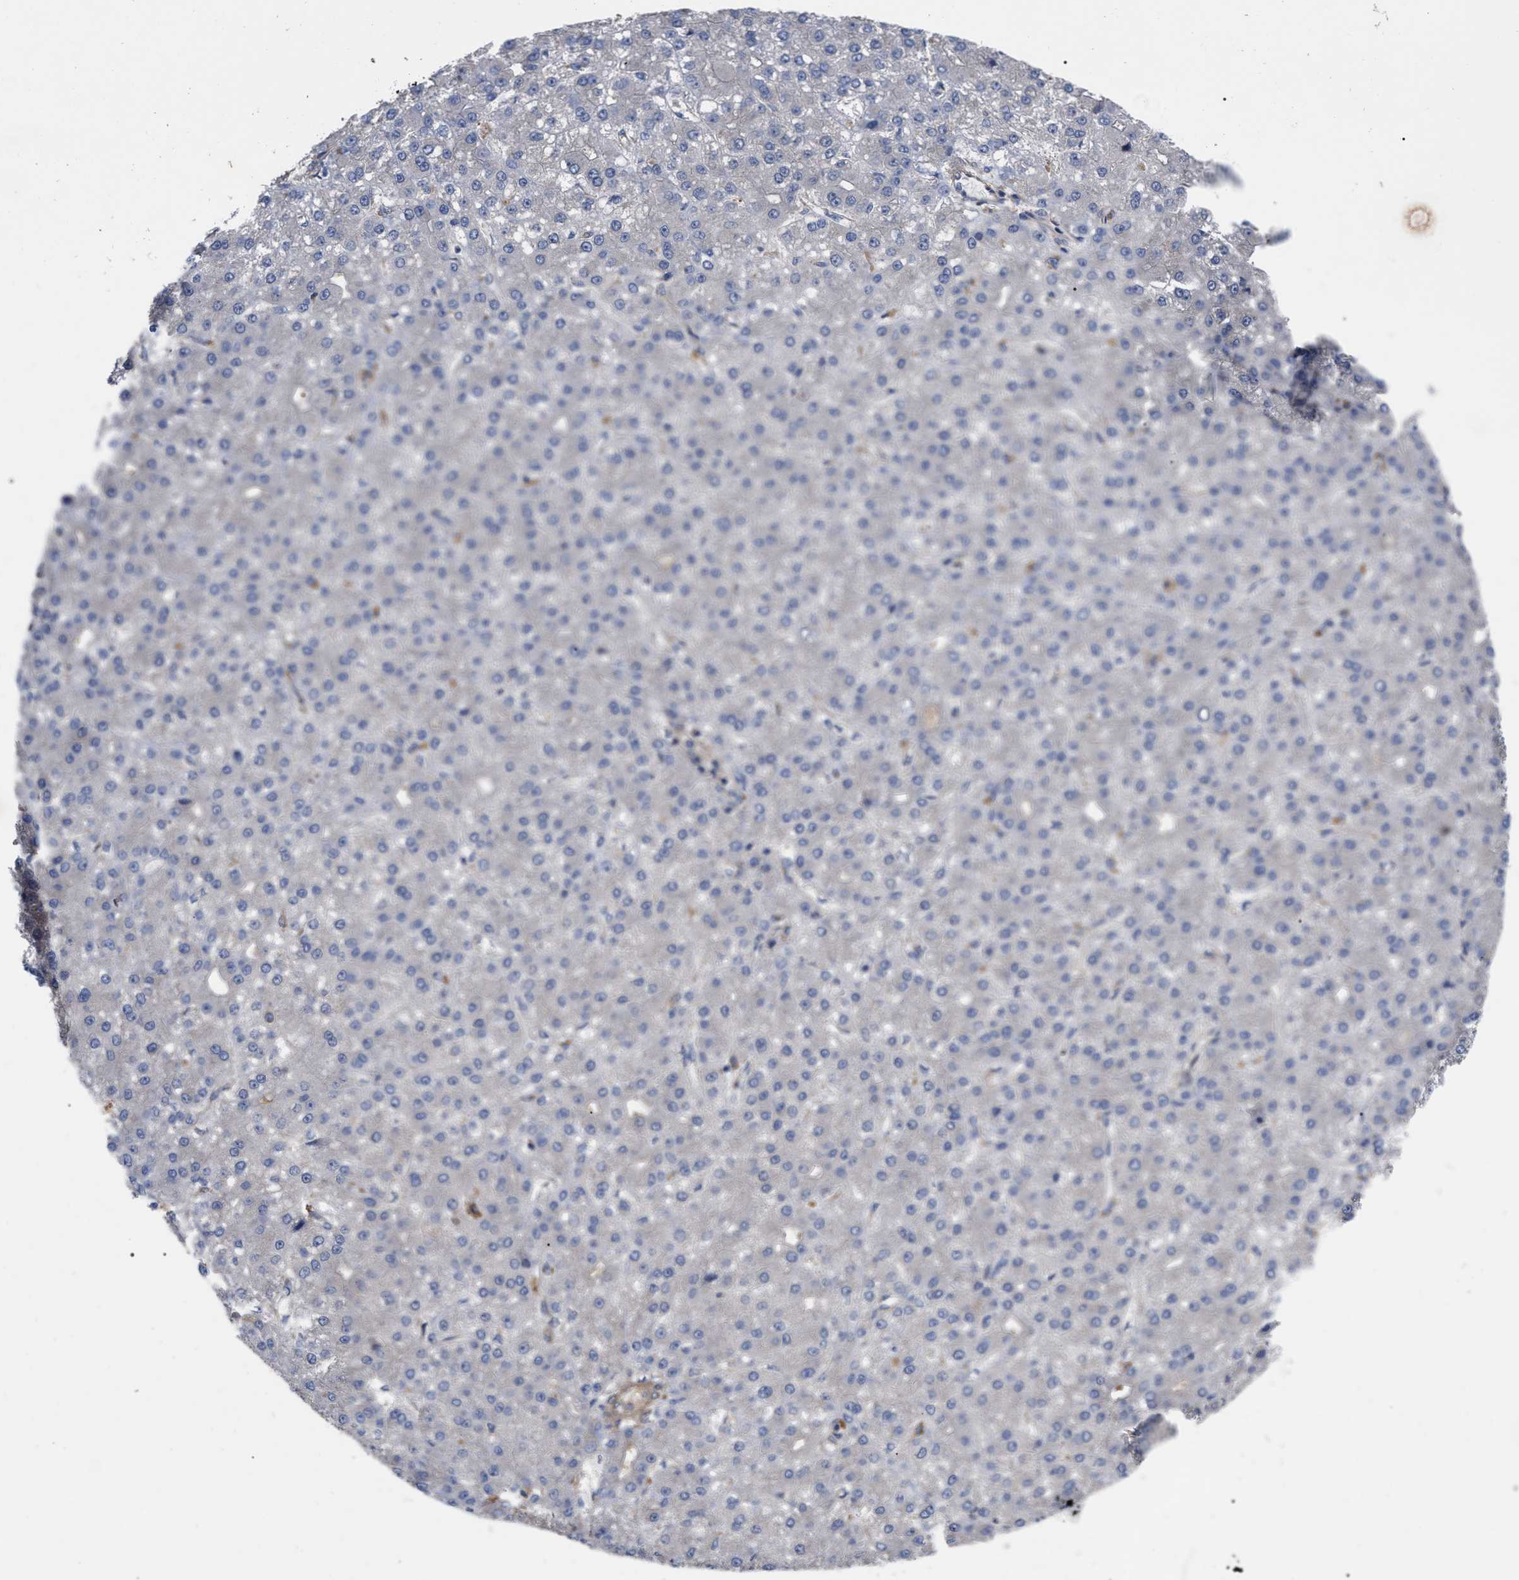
{"staining": {"intensity": "negative", "quantity": "none", "location": "none"}, "tissue": "liver cancer", "cell_type": "Tumor cells", "image_type": "cancer", "snomed": [{"axis": "morphology", "description": "Carcinoma, Hepatocellular, NOS"}, {"axis": "topography", "description": "Liver"}], "caption": "Liver cancer was stained to show a protein in brown. There is no significant expression in tumor cells.", "gene": "RABEP1", "patient": {"sex": "male", "age": 67}}